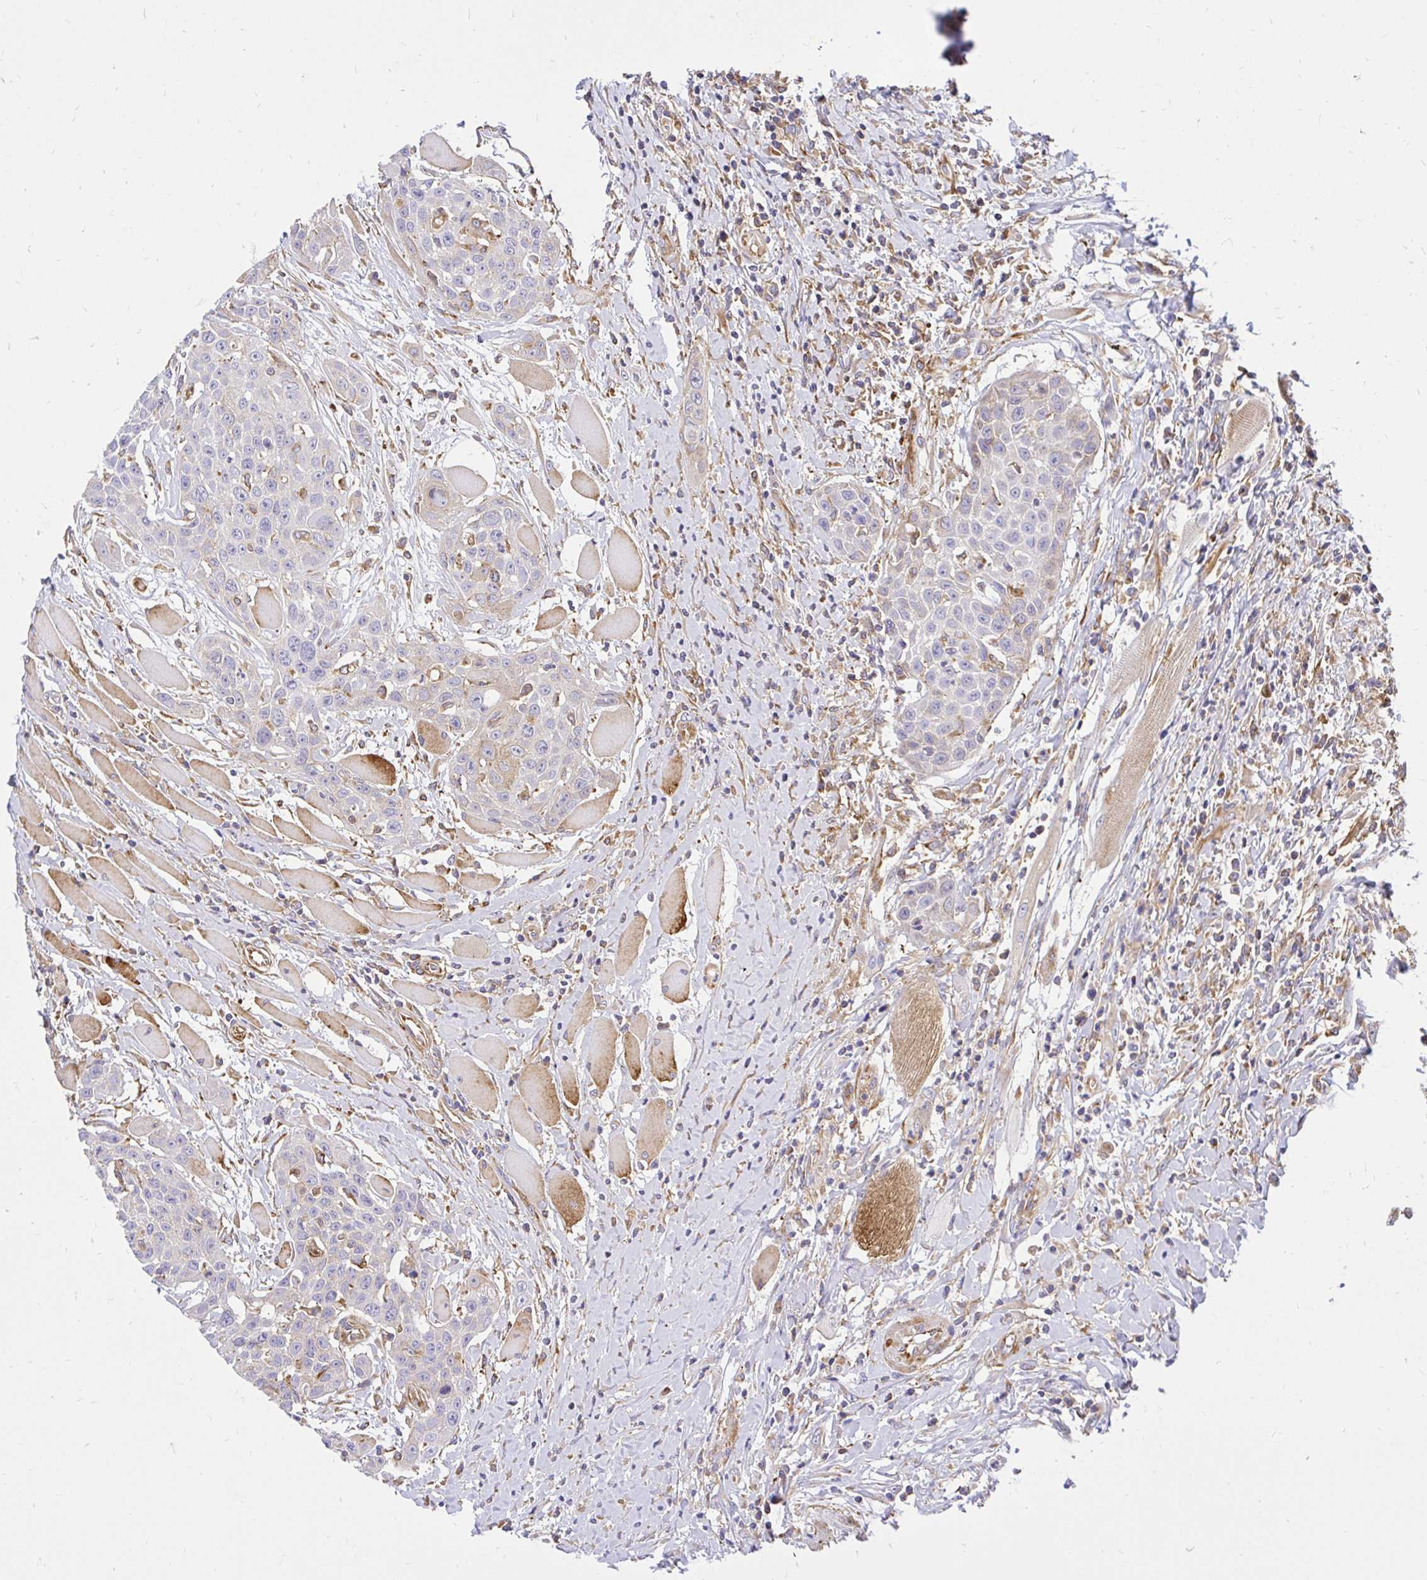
{"staining": {"intensity": "weak", "quantity": "25%-75%", "location": "cytoplasmic/membranous"}, "tissue": "head and neck cancer", "cell_type": "Tumor cells", "image_type": "cancer", "snomed": [{"axis": "morphology", "description": "Squamous cell carcinoma, NOS"}, {"axis": "topography", "description": "Head-Neck"}], "caption": "Immunohistochemistry micrograph of head and neck squamous cell carcinoma stained for a protein (brown), which demonstrates low levels of weak cytoplasmic/membranous expression in approximately 25%-75% of tumor cells.", "gene": "ABCB10", "patient": {"sex": "female", "age": 73}}